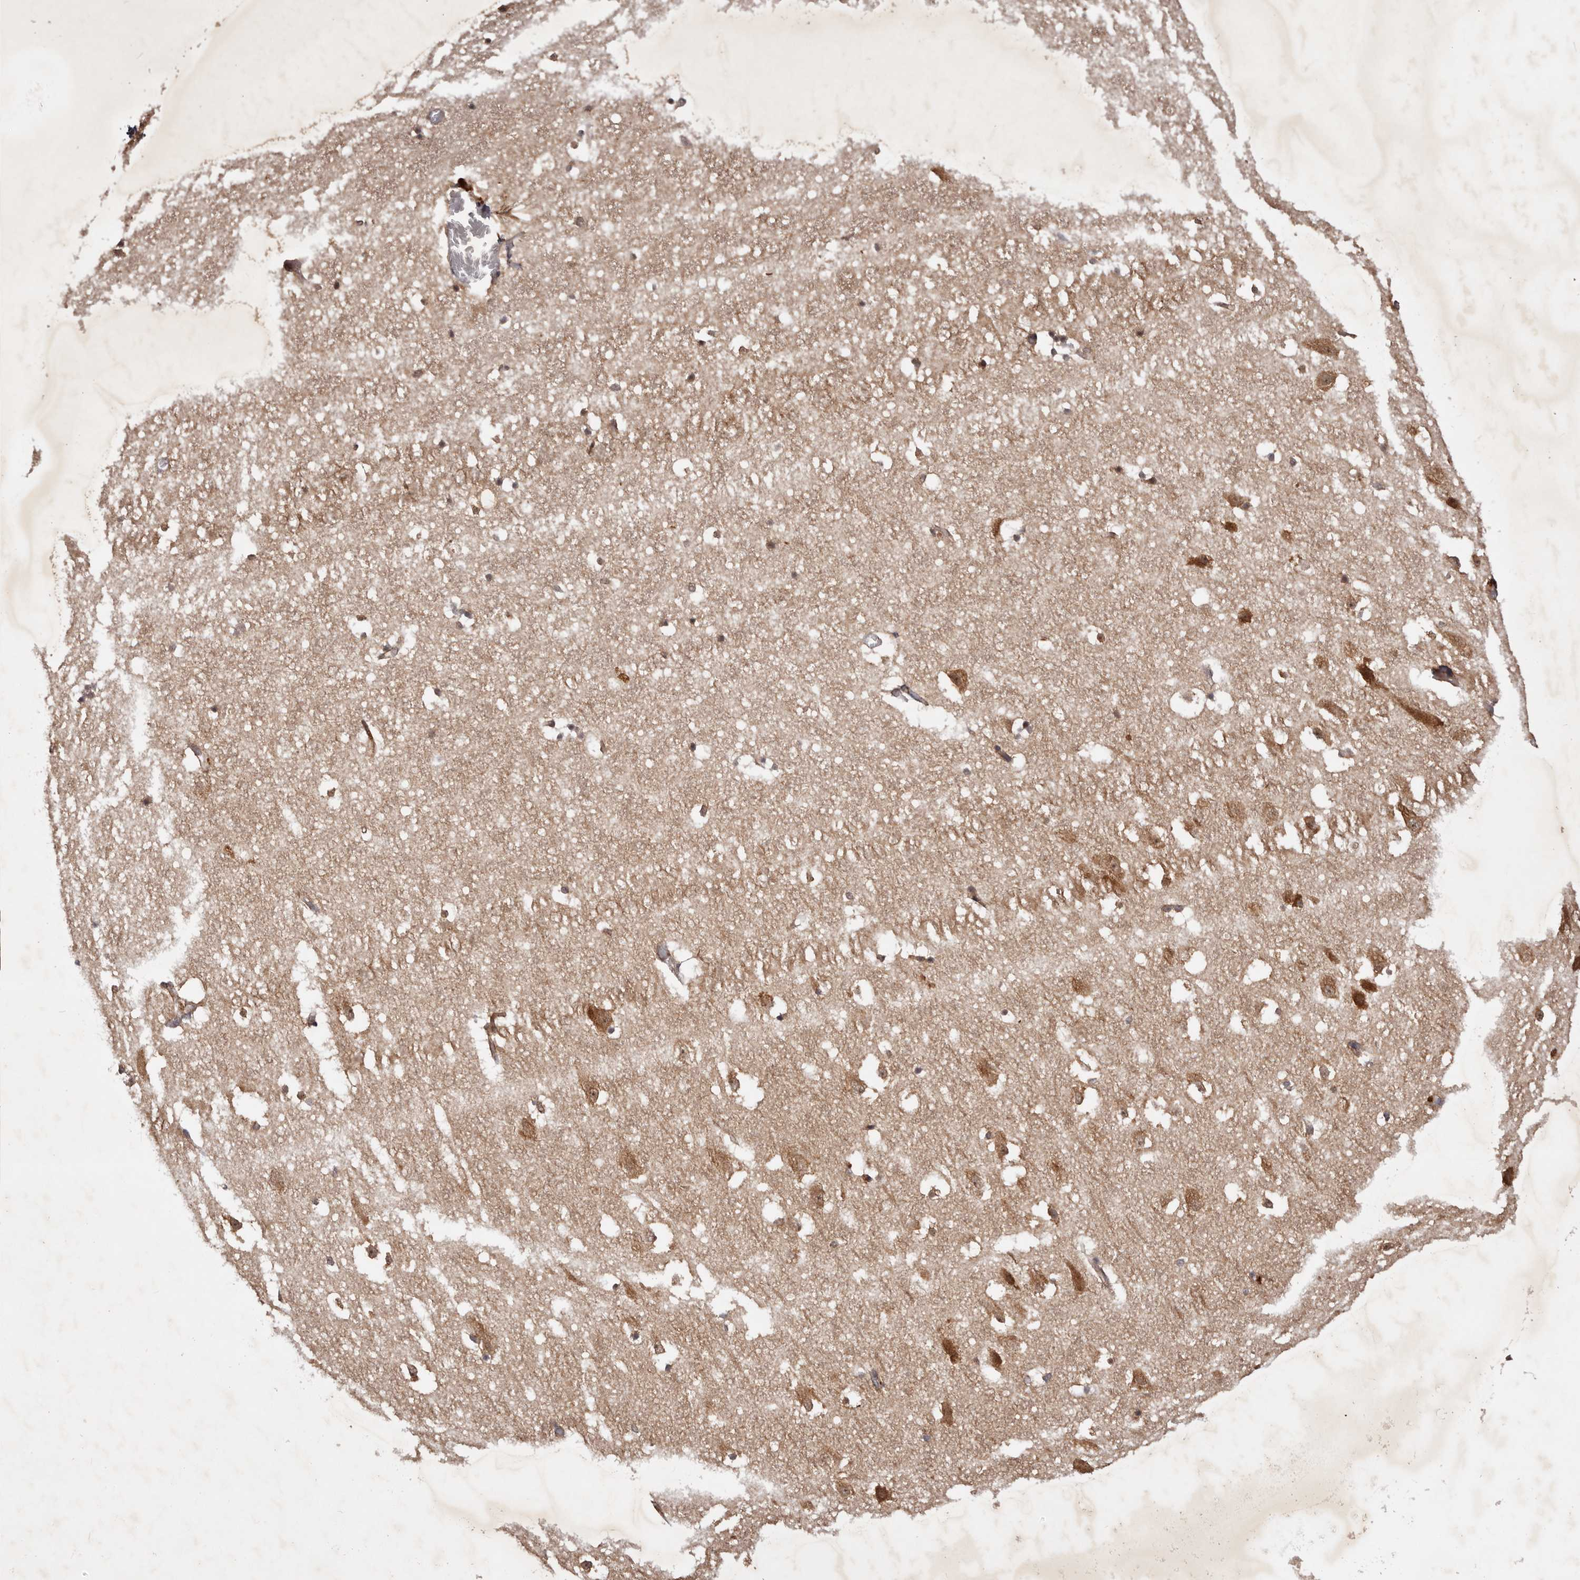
{"staining": {"intensity": "negative", "quantity": "none", "location": "none"}, "tissue": "hippocampus", "cell_type": "Glial cells", "image_type": "normal", "snomed": [{"axis": "morphology", "description": "Normal tissue, NOS"}, {"axis": "topography", "description": "Hippocampus"}], "caption": "The photomicrograph displays no significant positivity in glial cells of hippocampus.", "gene": "PKIB", "patient": {"sex": "female", "age": 52}}